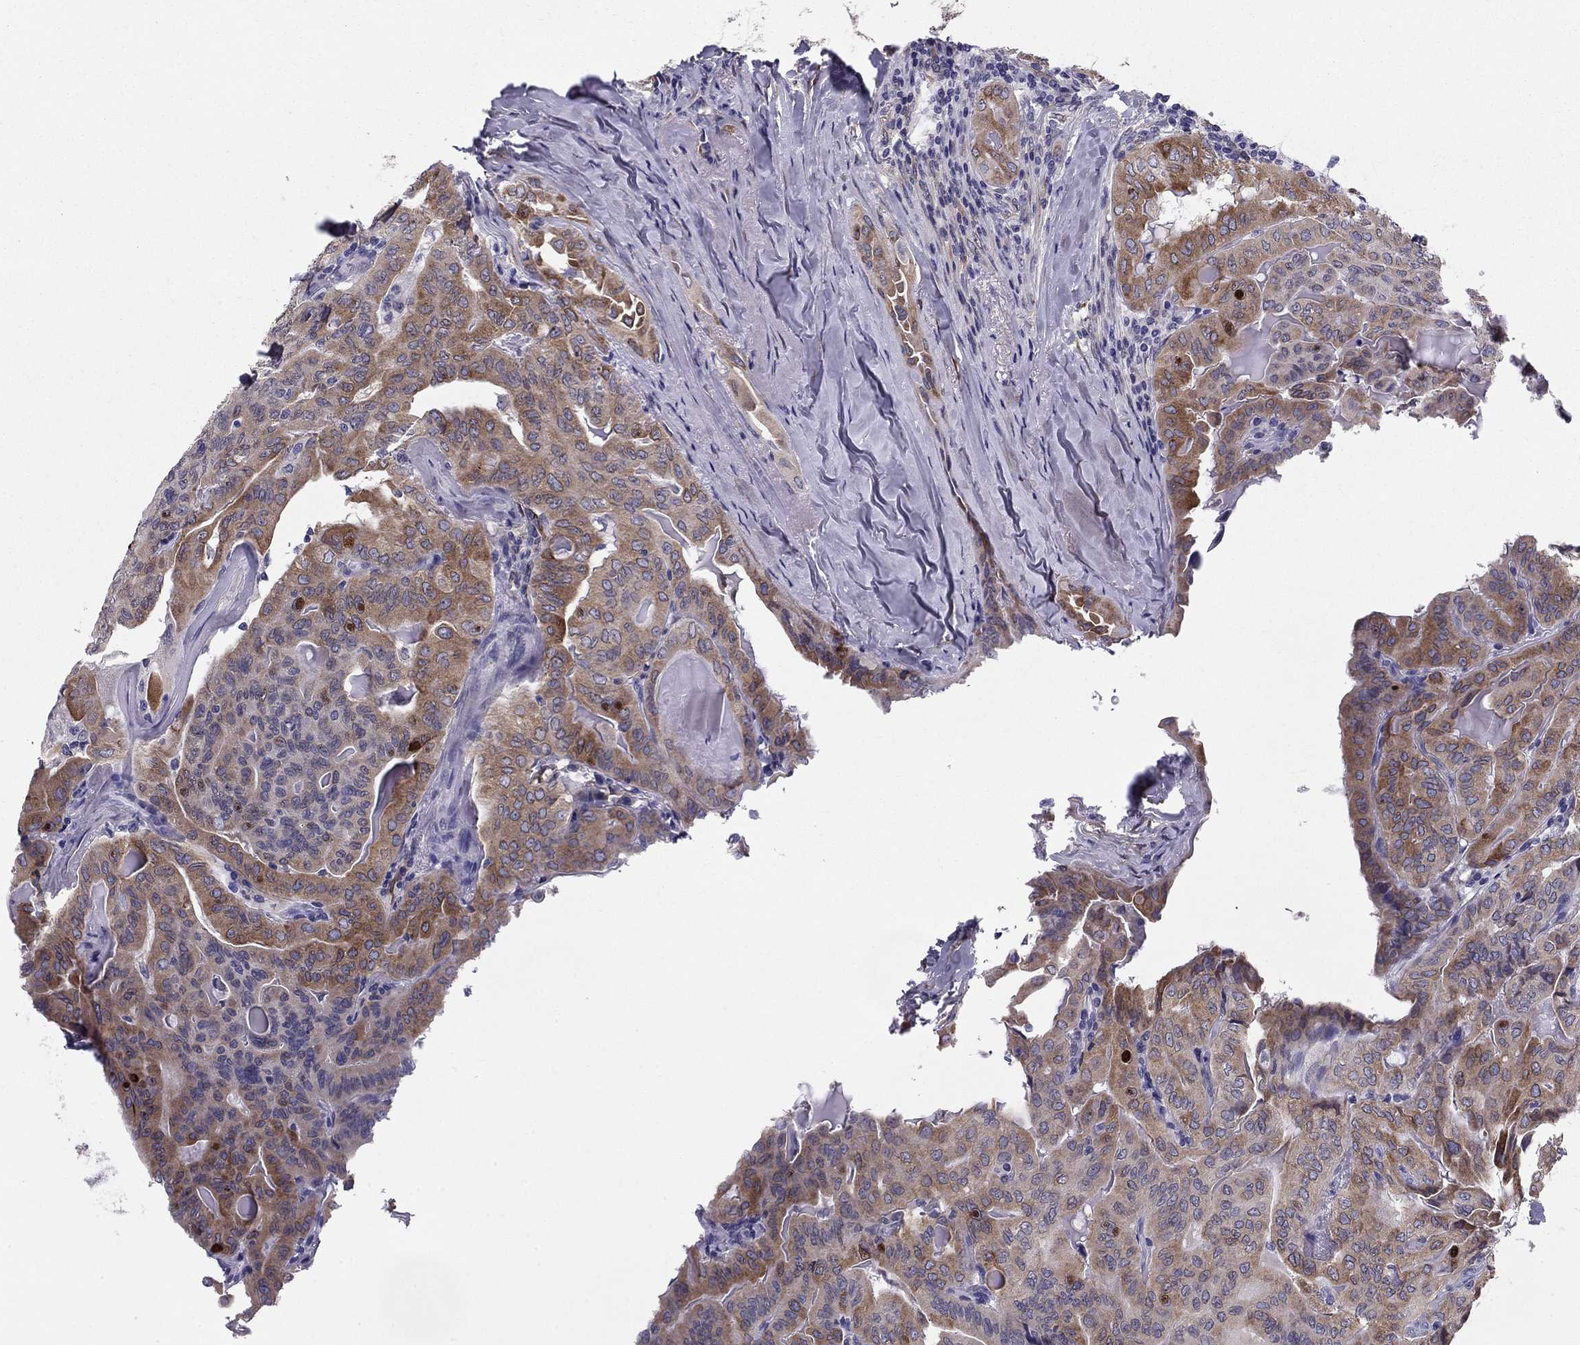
{"staining": {"intensity": "moderate", "quantity": ">75%", "location": "cytoplasmic/membranous"}, "tissue": "thyroid cancer", "cell_type": "Tumor cells", "image_type": "cancer", "snomed": [{"axis": "morphology", "description": "Papillary adenocarcinoma, NOS"}, {"axis": "topography", "description": "Thyroid gland"}], "caption": "Immunohistochemistry (IHC) staining of thyroid cancer (papillary adenocarcinoma), which displays medium levels of moderate cytoplasmic/membranous positivity in about >75% of tumor cells indicating moderate cytoplasmic/membranous protein positivity. The staining was performed using DAB (3,3'-diaminobenzidine) (brown) for protein detection and nuclei were counterstained in hematoxylin (blue).", "gene": "TMED3", "patient": {"sex": "female", "age": 68}}